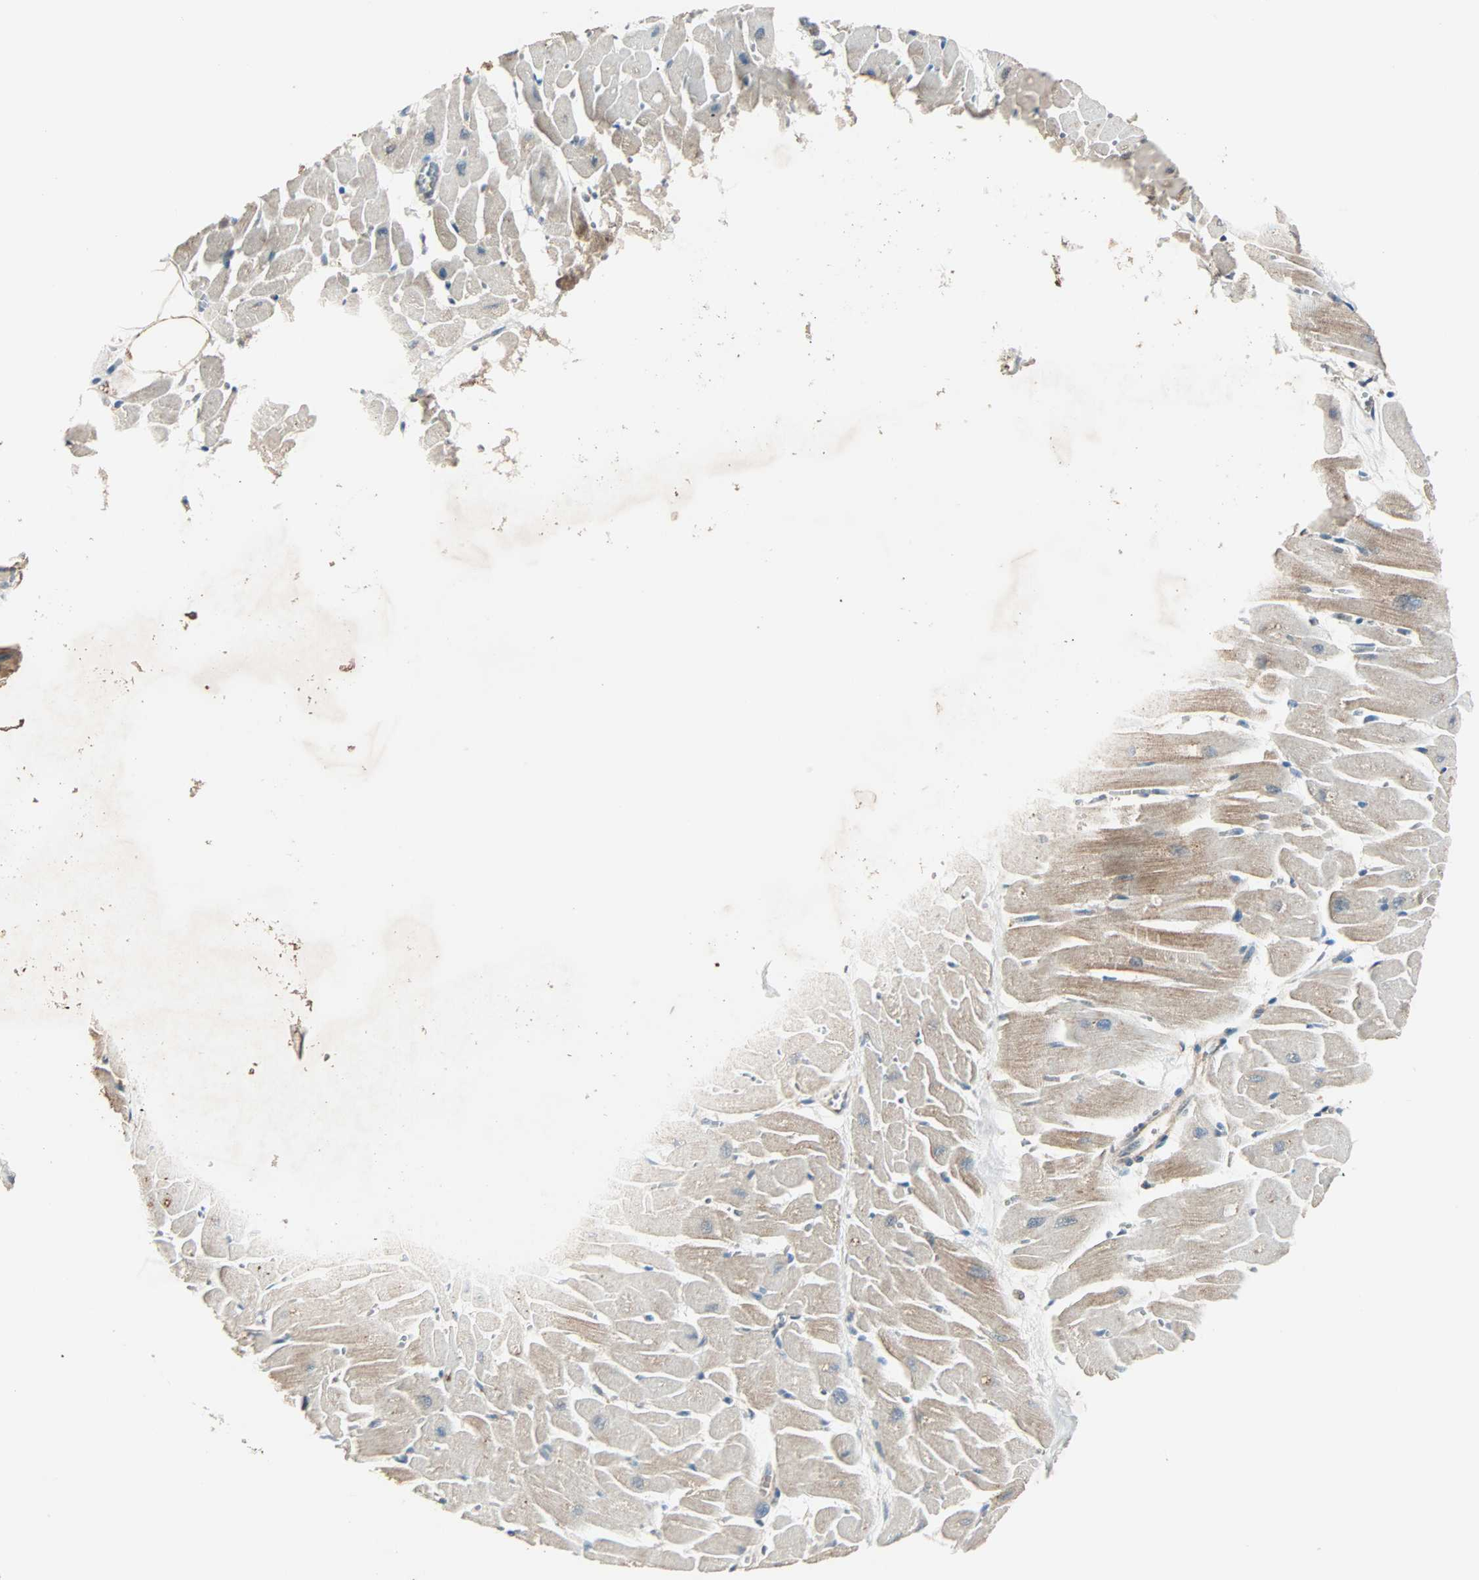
{"staining": {"intensity": "weak", "quantity": "<25%", "location": "cytoplasmic/membranous"}, "tissue": "heart muscle", "cell_type": "Cardiomyocytes", "image_type": "normal", "snomed": [{"axis": "morphology", "description": "Normal tissue, NOS"}, {"axis": "topography", "description": "Heart"}], "caption": "Immunohistochemical staining of normal human heart muscle demonstrates no significant expression in cardiomyocytes.", "gene": "MAP3K21", "patient": {"sex": "female", "age": 19}}